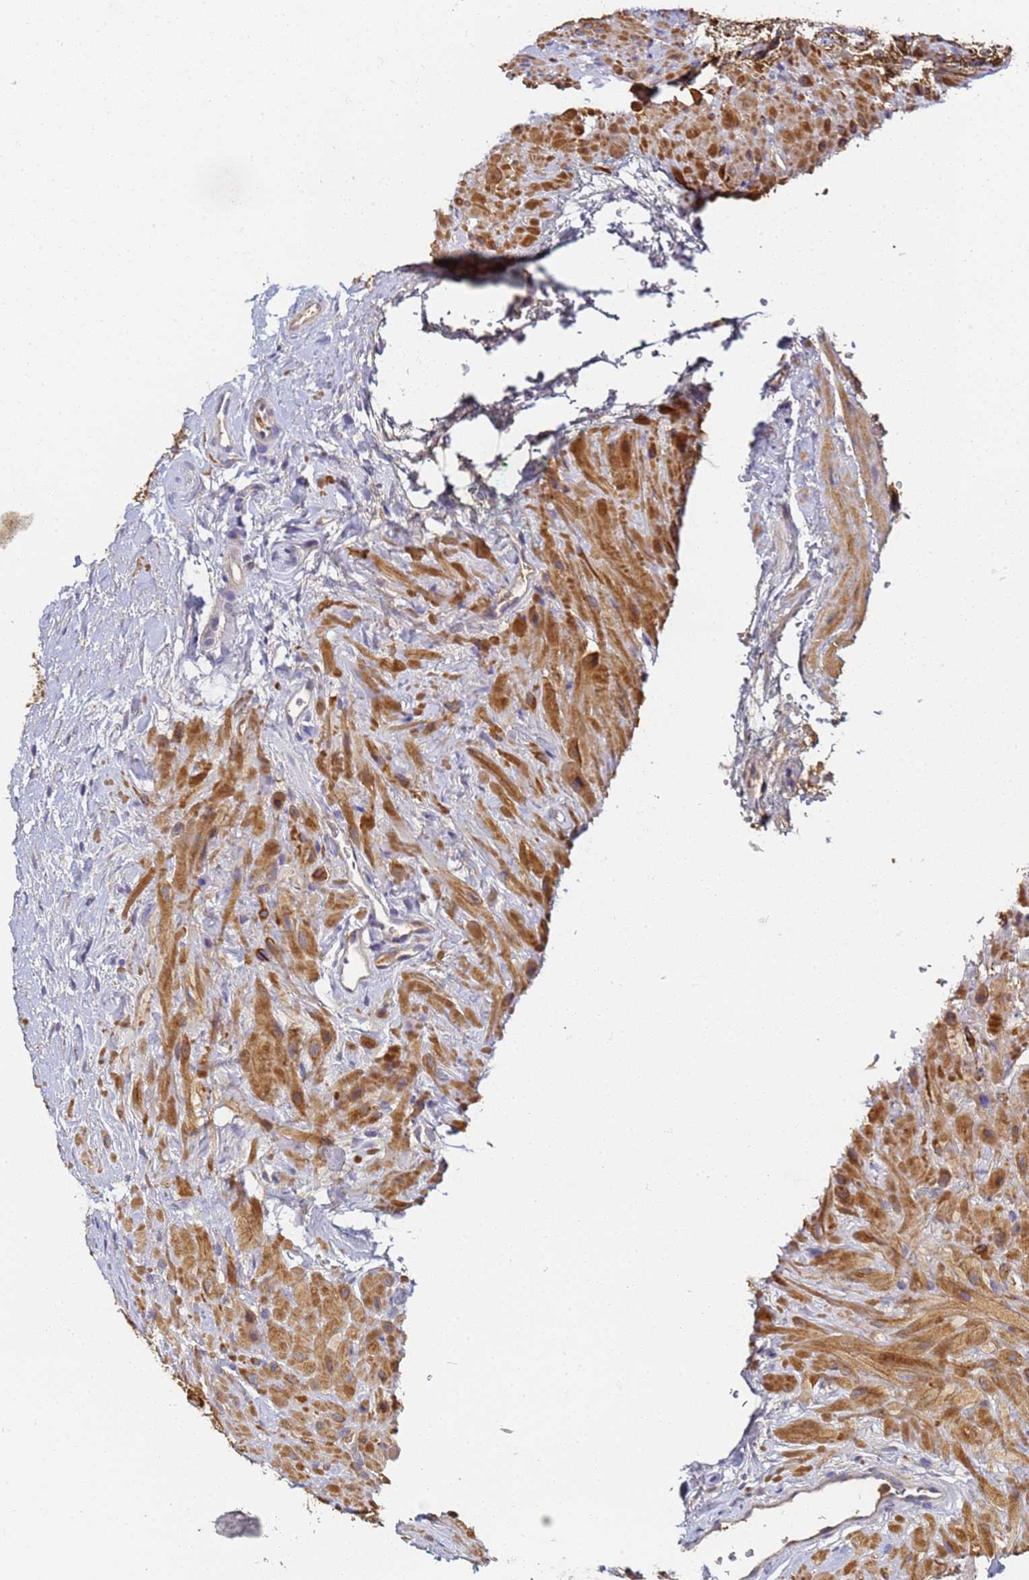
{"staining": {"intensity": "moderate", "quantity": ">75%", "location": "cytoplasmic/membranous"}, "tissue": "seminal vesicle", "cell_type": "Glandular cells", "image_type": "normal", "snomed": [{"axis": "morphology", "description": "Normal tissue, NOS"}, {"axis": "topography", "description": "Seminal veicle"}], "caption": "IHC staining of benign seminal vesicle, which demonstrates medium levels of moderate cytoplasmic/membranous staining in about >75% of glandular cells indicating moderate cytoplasmic/membranous protein staining. The staining was performed using DAB (brown) for protein detection and nuclei were counterstained in hematoxylin (blue).", "gene": "LRRC69", "patient": {"sex": "male", "age": 58}}